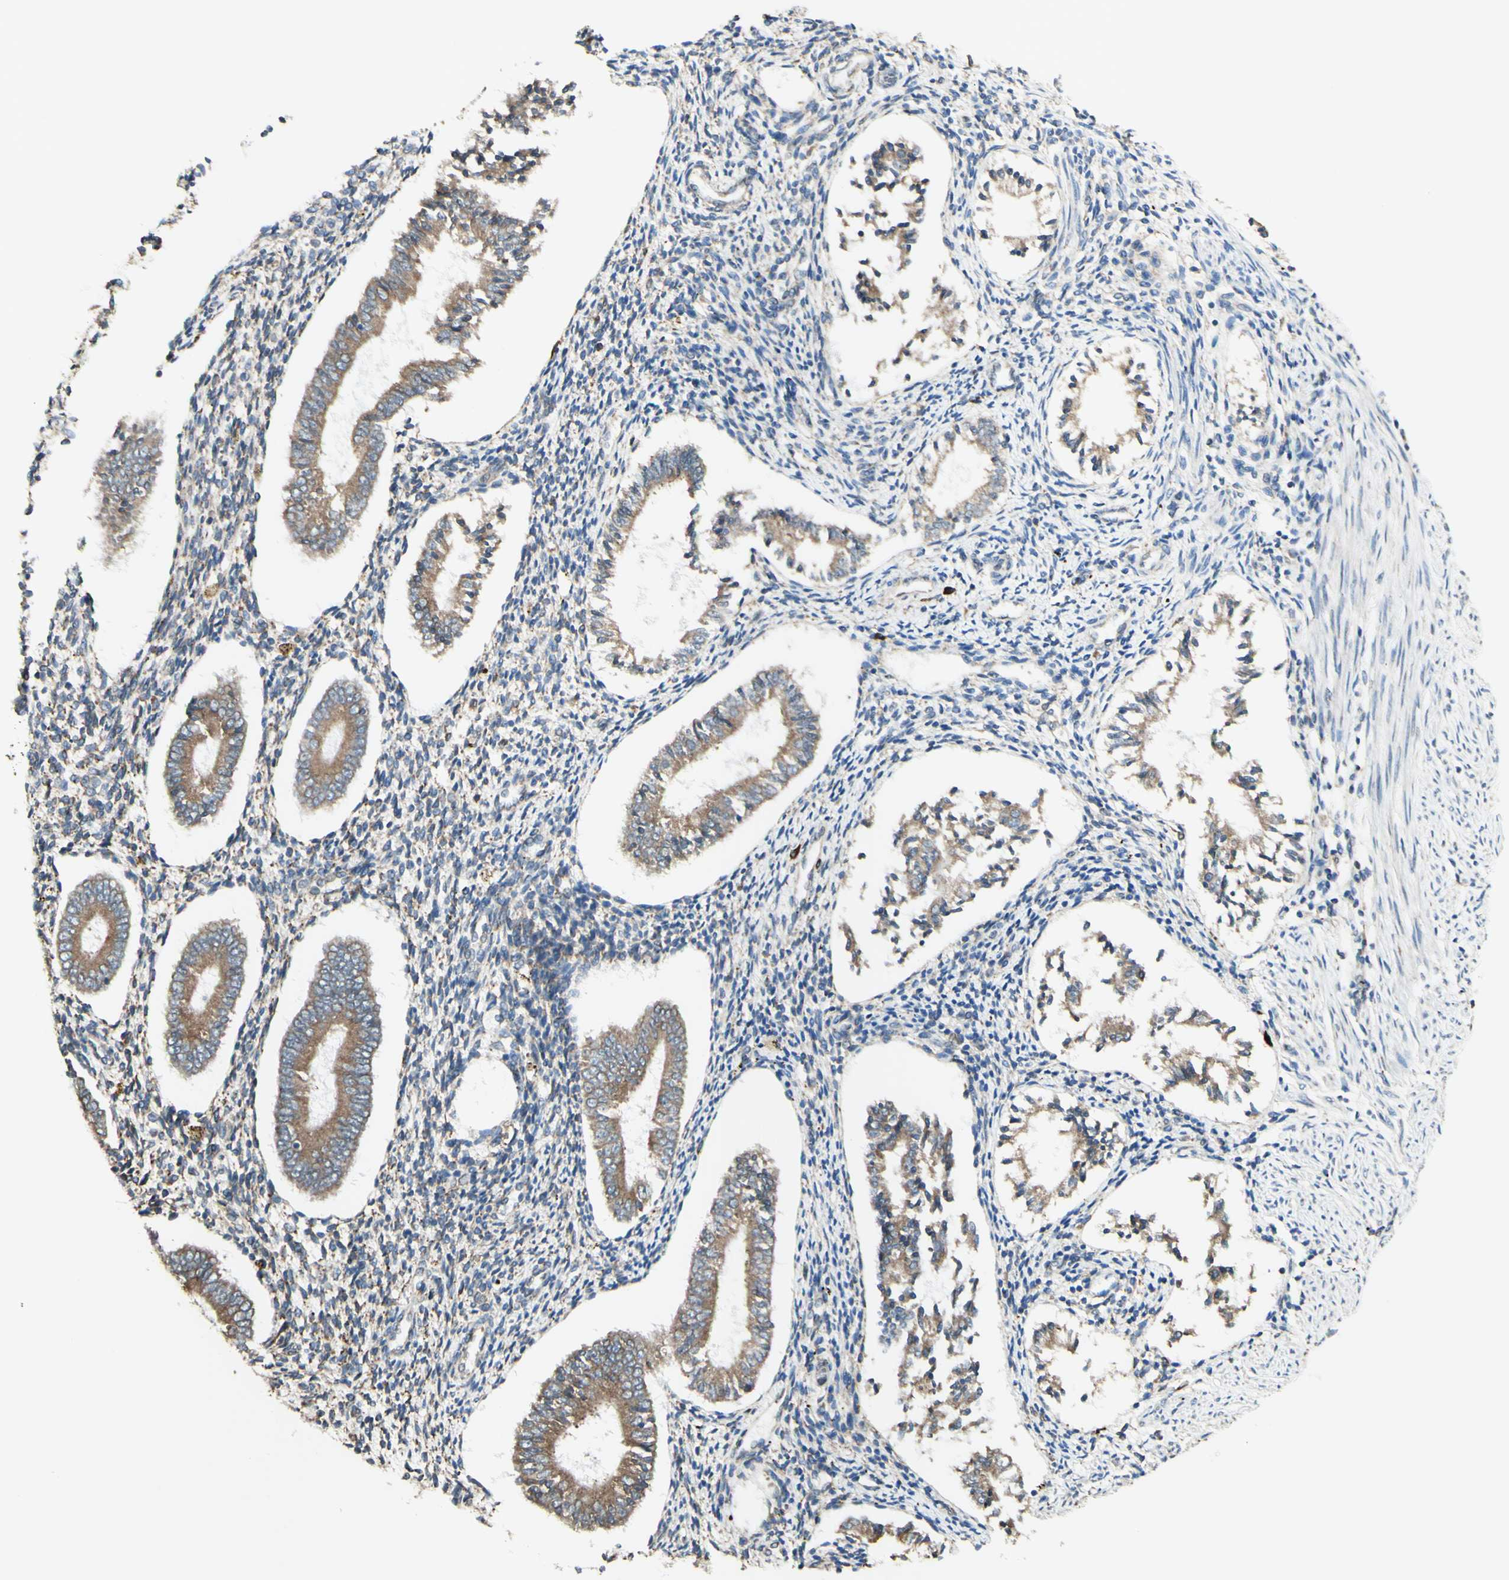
{"staining": {"intensity": "moderate", "quantity": ">75%", "location": "cytoplasmic/membranous"}, "tissue": "endometrium", "cell_type": "Cells in endometrial stroma", "image_type": "normal", "snomed": [{"axis": "morphology", "description": "Normal tissue, NOS"}, {"axis": "topography", "description": "Endometrium"}], "caption": "High-power microscopy captured an IHC photomicrograph of normal endometrium, revealing moderate cytoplasmic/membranous expression in approximately >75% of cells in endometrial stroma.", "gene": "DNAJB11", "patient": {"sex": "female", "age": 42}}